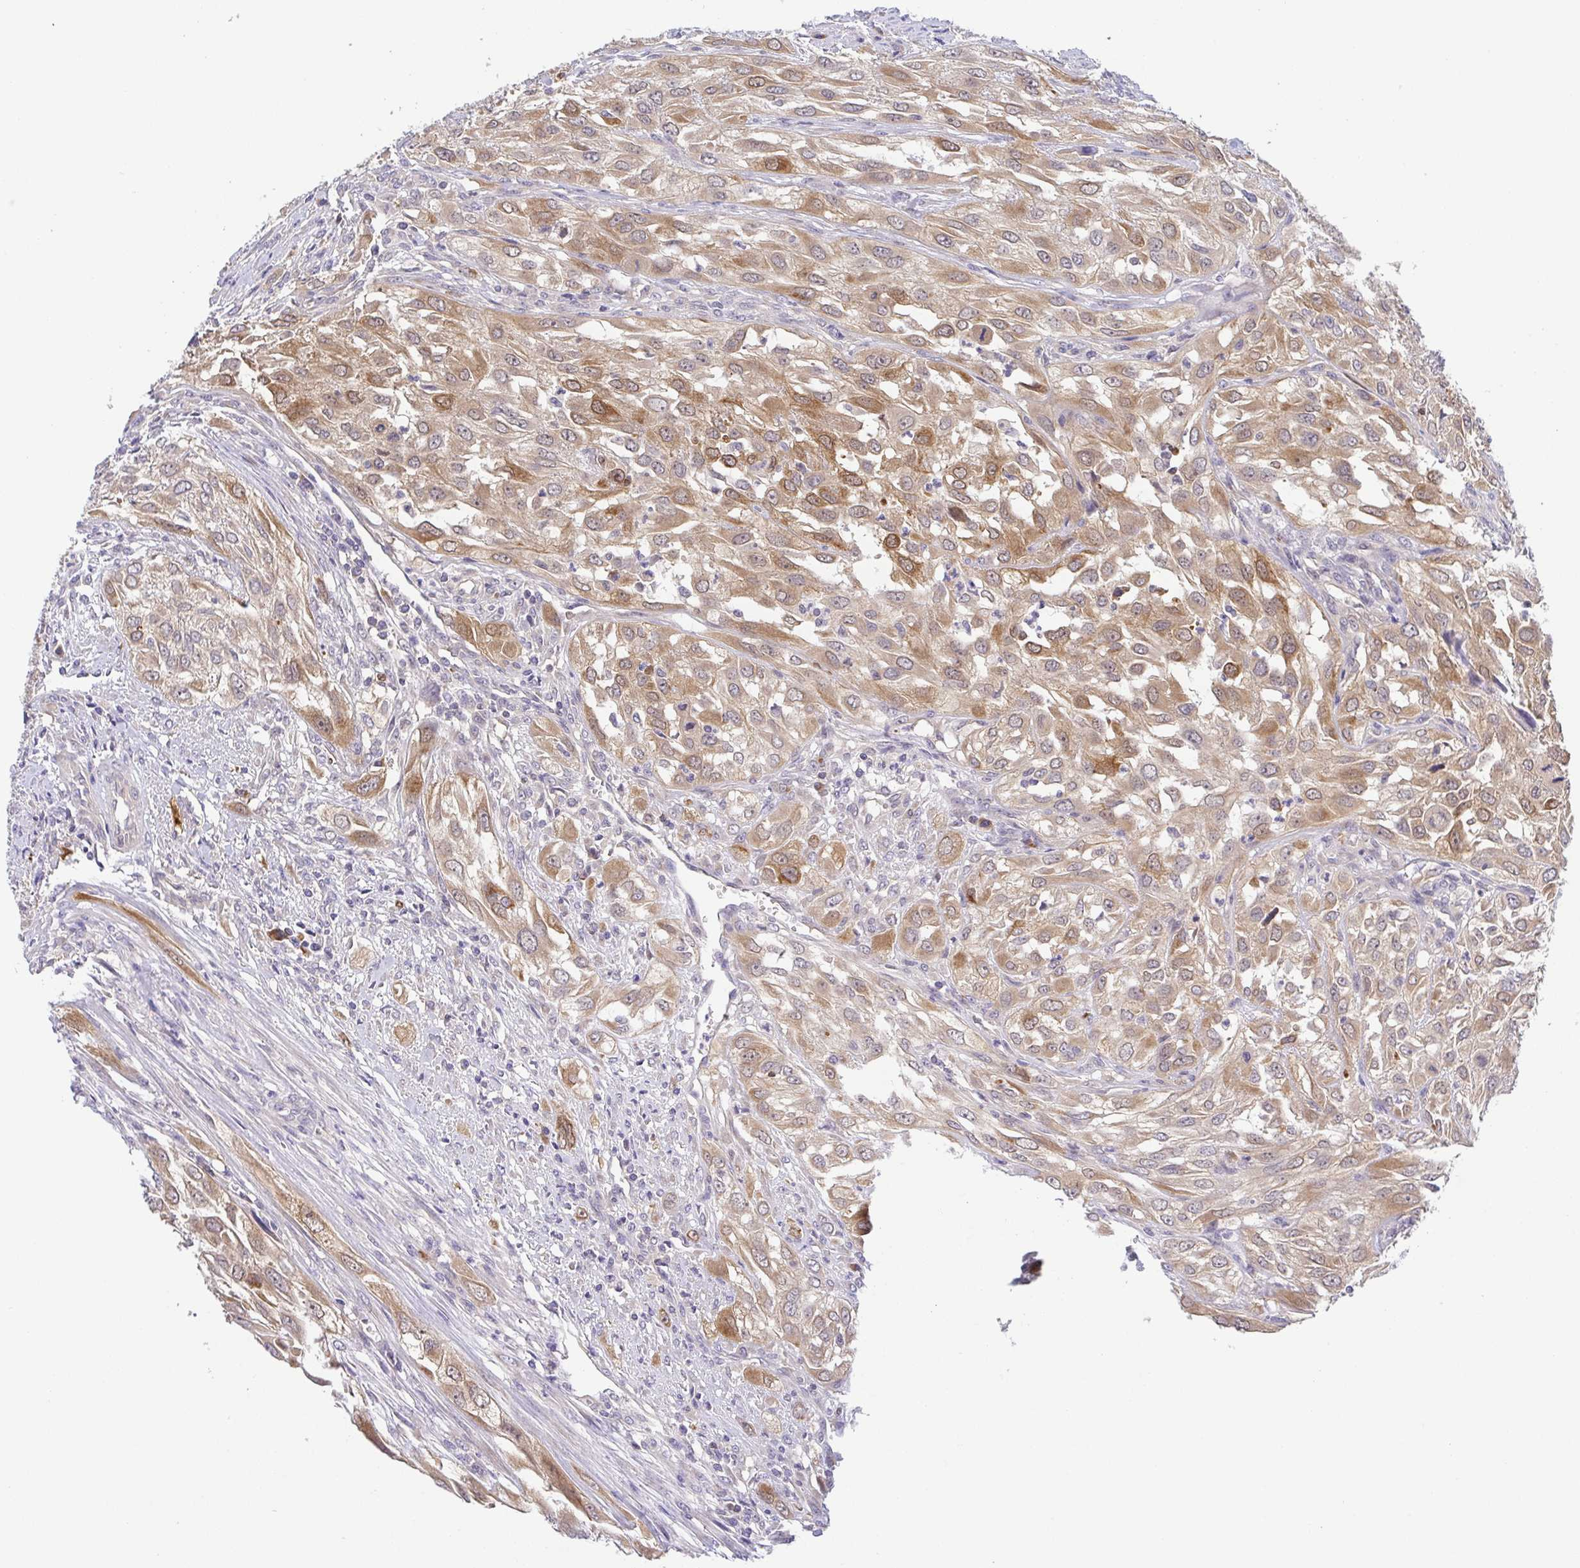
{"staining": {"intensity": "moderate", "quantity": ">75%", "location": "cytoplasmic/membranous"}, "tissue": "urothelial cancer", "cell_type": "Tumor cells", "image_type": "cancer", "snomed": [{"axis": "morphology", "description": "Urothelial carcinoma, High grade"}, {"axis": "topography", "description": "Urinary bladder"}], "caption": "This is a photomicrograph of immunohistochemistry staining of urothelial carcinoma (high-grade), which shows moderate staining in the cytoplasmic/membranous of tumor cells.", "gene": "BCL2L1", "patient": {"sex": "male", "age": 67}}